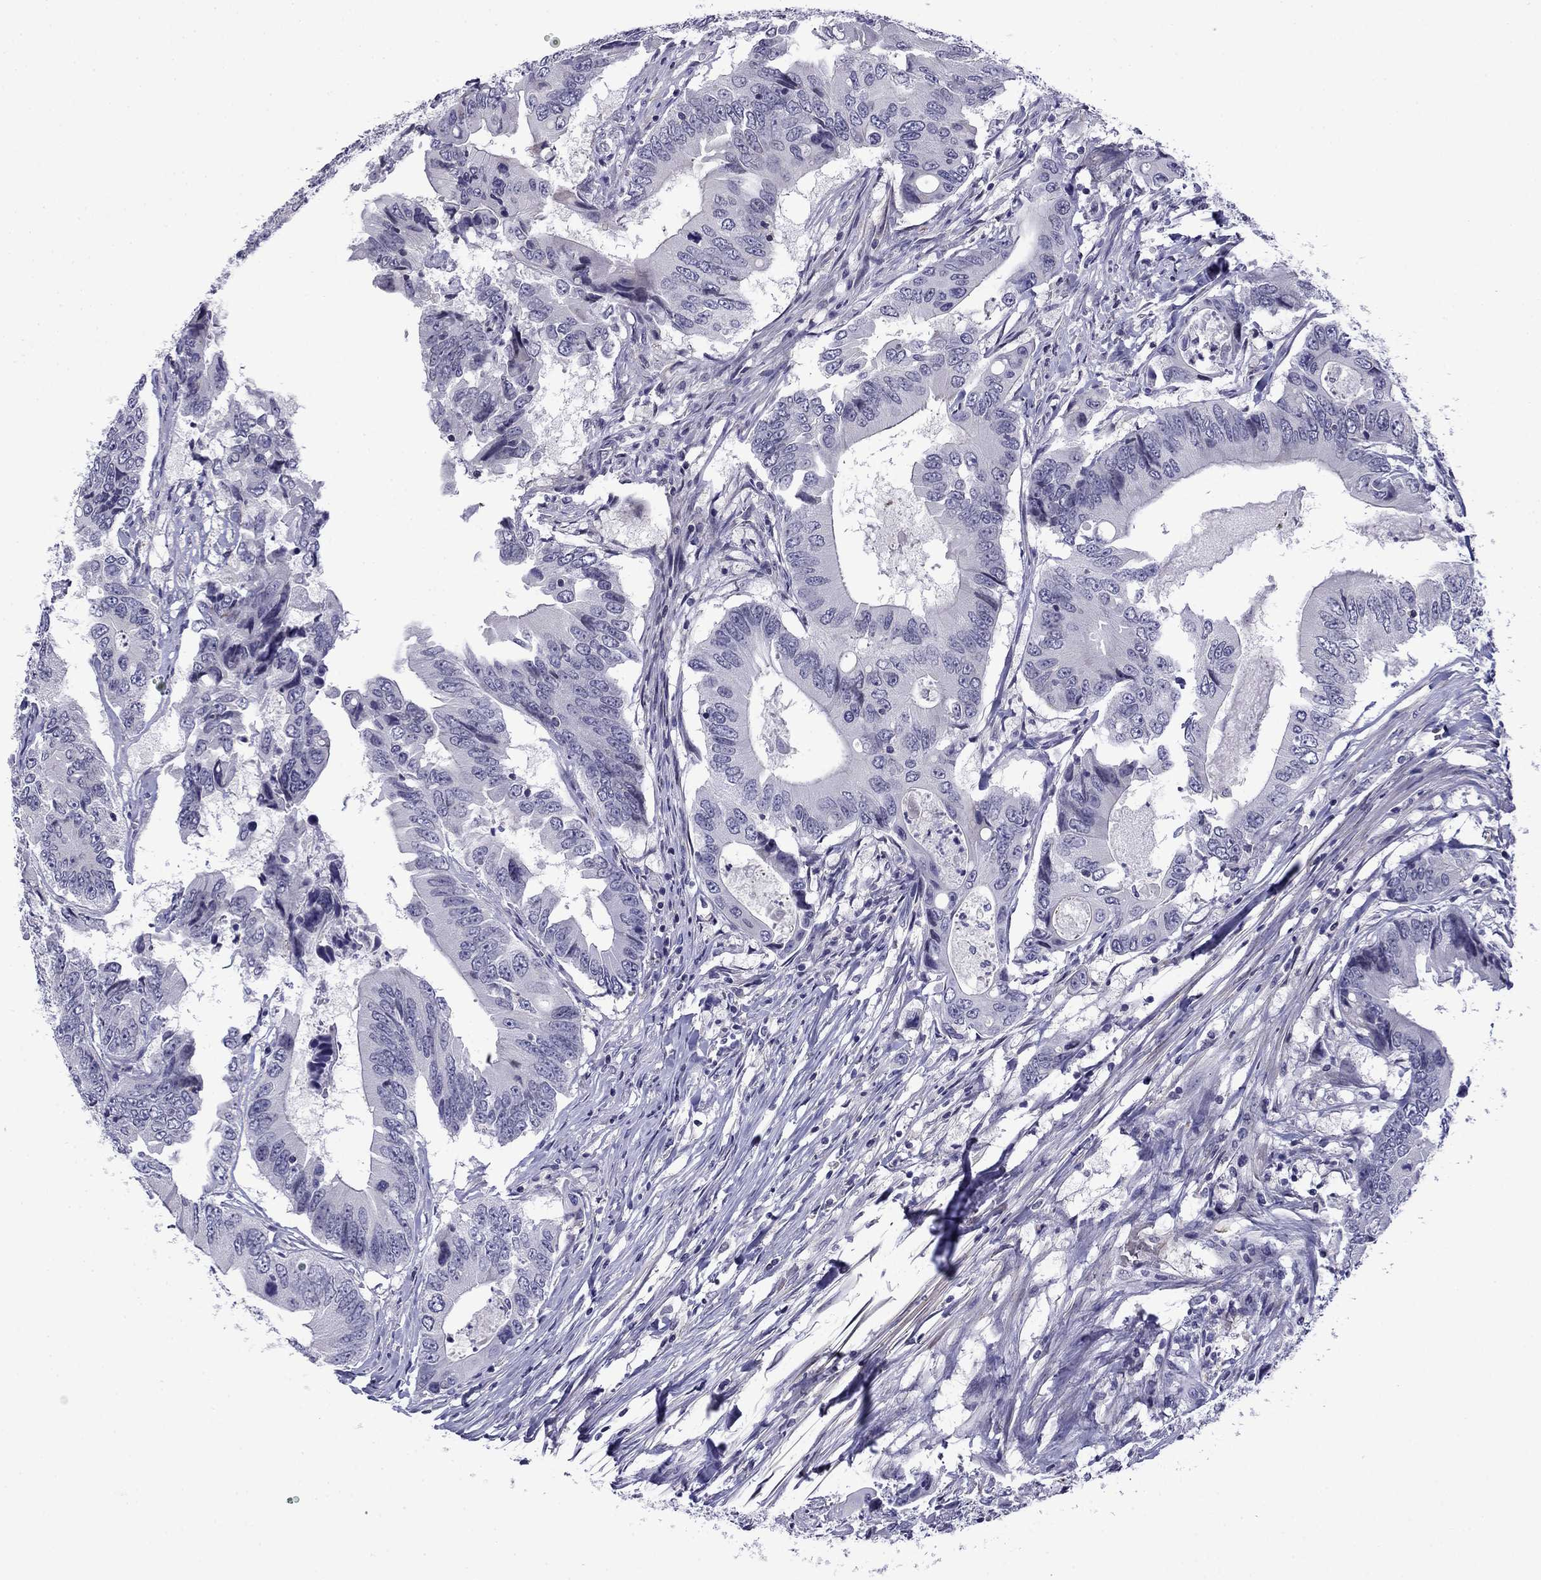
{"staining": {"intensity": "negative", "quantity": "none", "location": "none"}, "tissue": "colorectal cancer", "cell_type": "Tumor cells", "image_type": "cancer", "snomed": [{"axis": "morphology", "description": "Adenocarcinoma, NOS"}, {"axis": "topography", "description": "Colon"}], "caption": "Immunohistochemical staining of human colorectal adenocarcinoma displays no significant positivity in tumor cells. (Stains: DAB (3,3'-diaminobenzidine) IHC with hematoxylin counter stain, Microscopy: brightfield microscopy at high magnification).", "gene": "PRR18", "patient": {"sex": "female", "age": 90}}